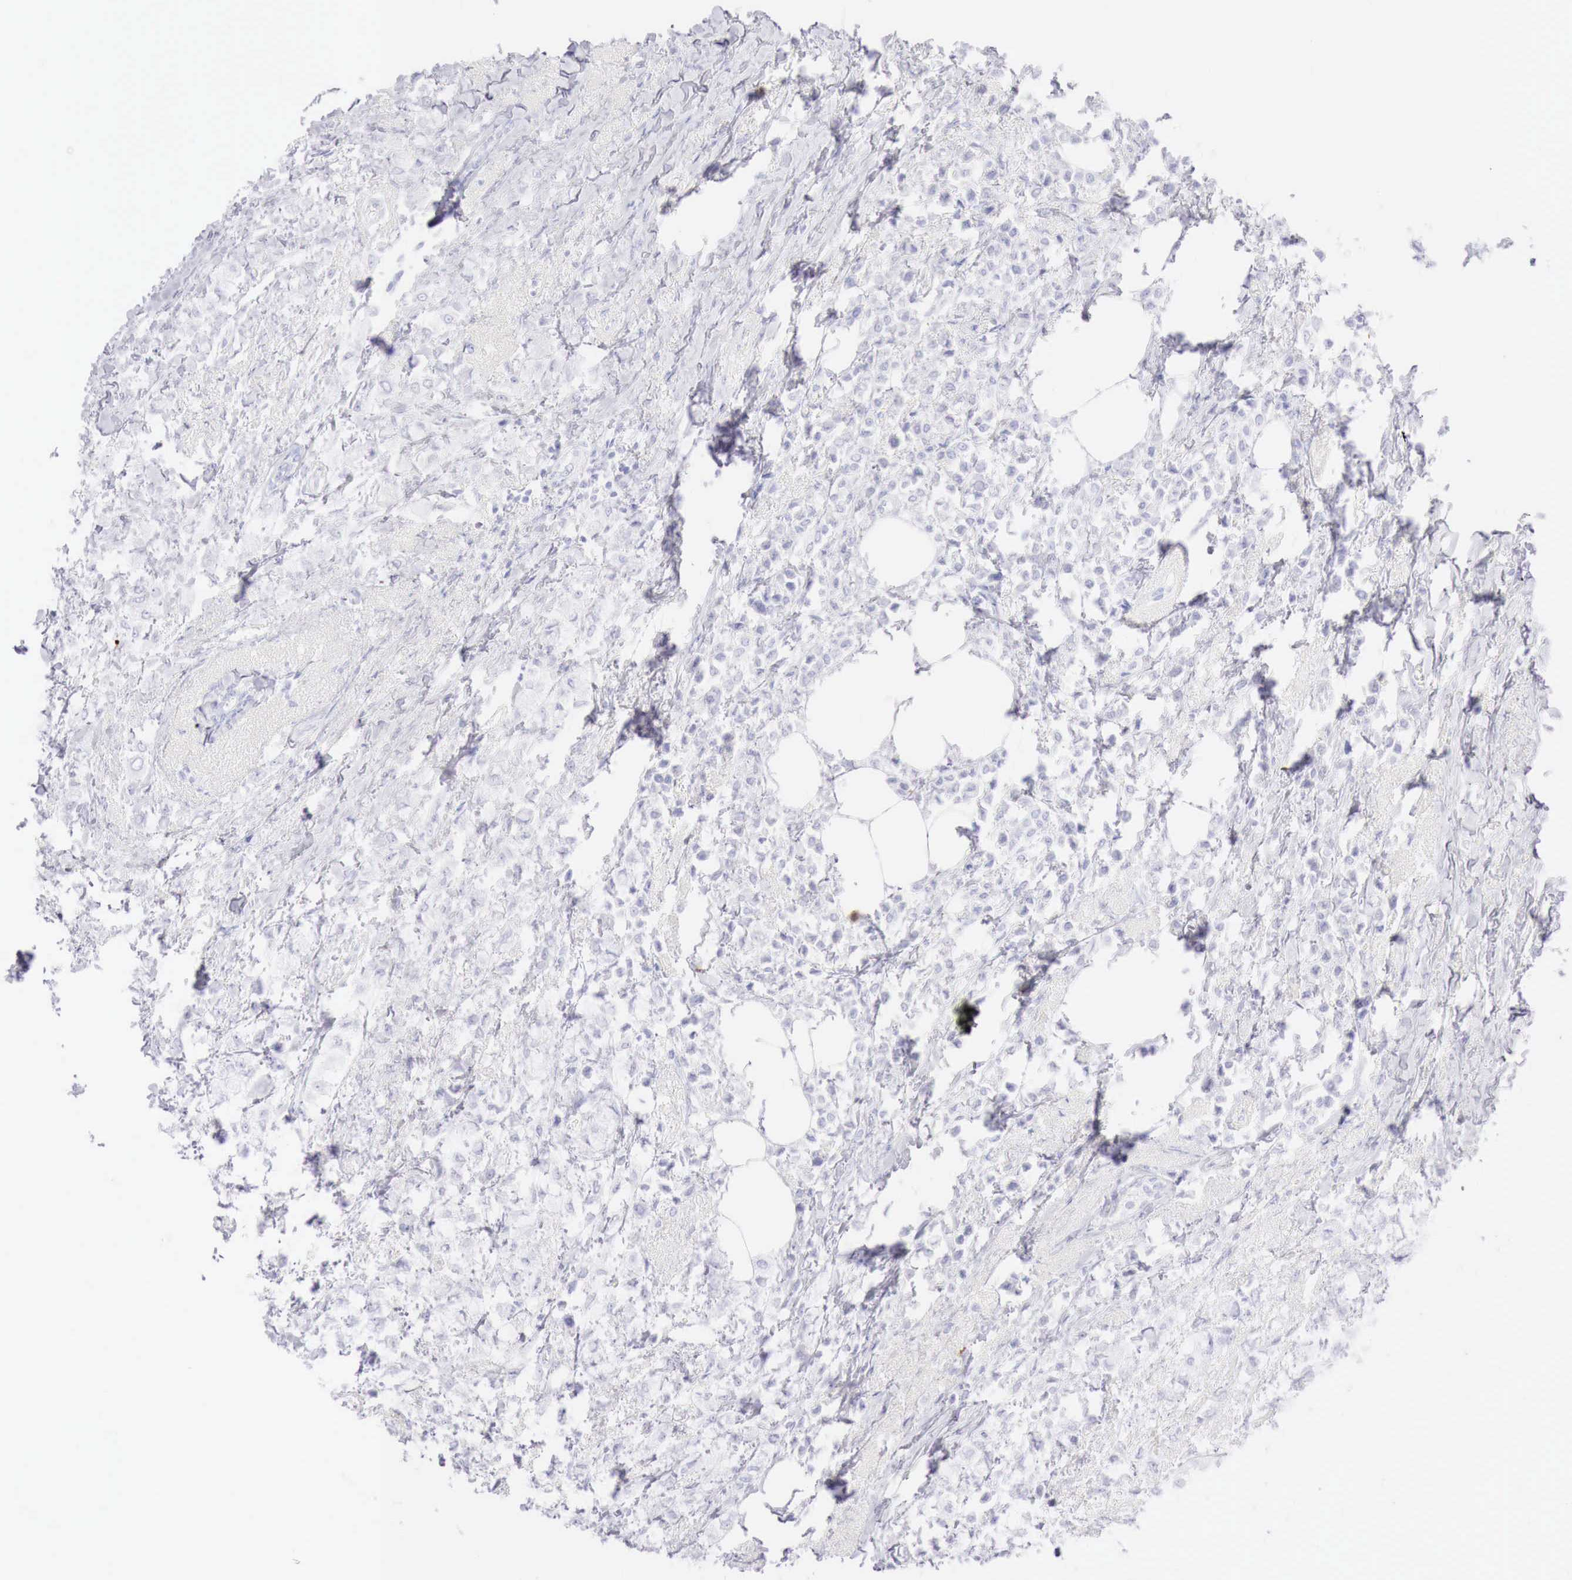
{"staining": {"intensity": "negative", "quantity": "none", "location": "none"}, "tissue": "breast cancer", "cell_type": "Tumor cells", "image_type": "cancer", "snomed": [{"axis": "morphology", "description": "Lobular carcinoma"}, {"axis": "topography", "description": "Breast"}], "caption": "This image is of lobular carcinoma (breast) stained with IHC to label a protein in brown with the nuclei are counter-stained blue. There is no positivity in tumor cells. (Immunohistochemistry (ihc), brightfield microscopy, high magnification).", "gene": "INHA", "patient": {"sex": "female", "age": 85}}